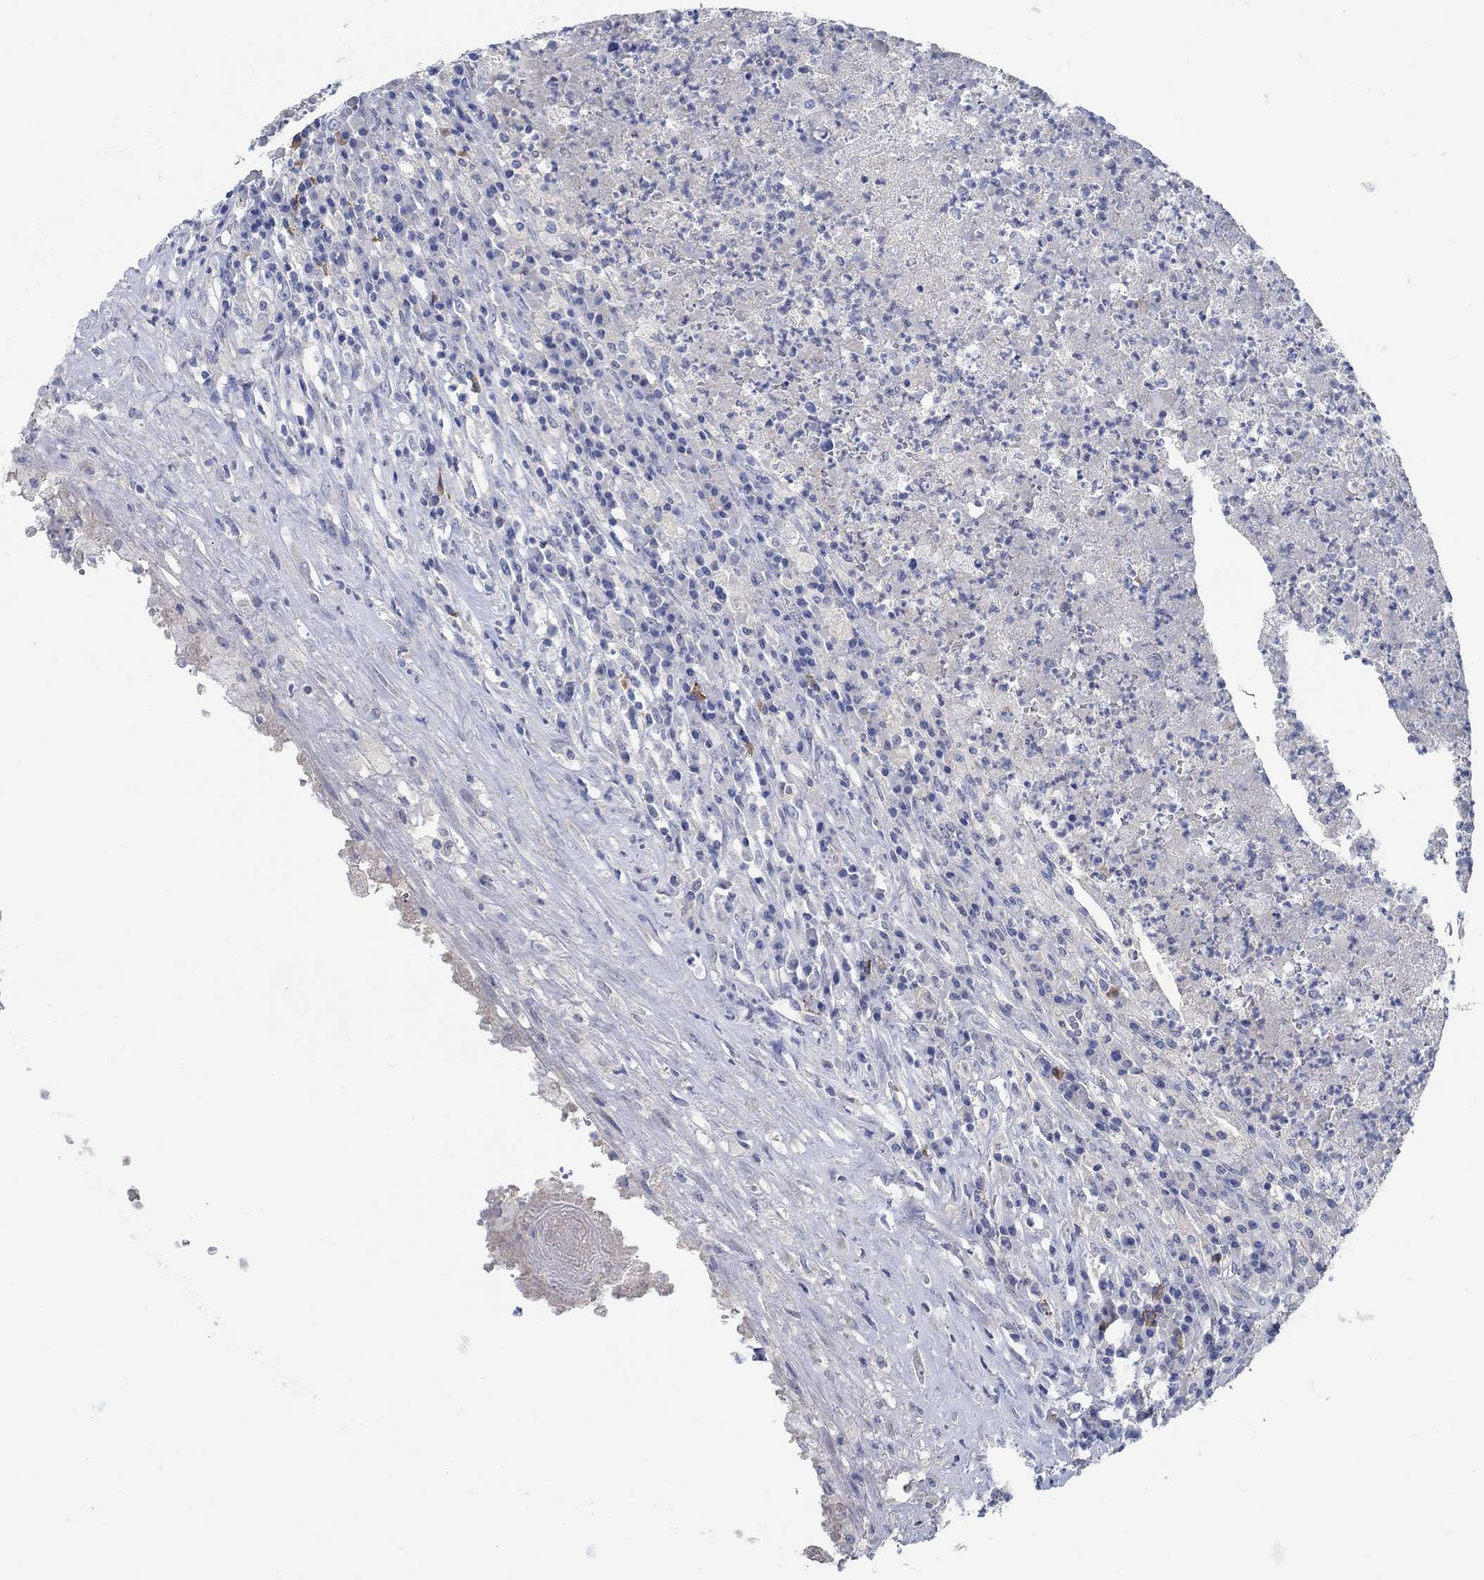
{"staining": {"intensity": "negative", "quantity": "none", "location": "none"}, "tissue": "testis cancer", "cell_type": "Tumor cells", "image_type": "cancer", "snomed": [{"axis": "morphology", "description": "Necrosis, NOS"}, {"axis": "morphology", "description": "Carcinoma, Embryonal, NOS"}, {"axis": "topography", "description": "Testis"}], "caption": "An immunohistochemistry histopathology image of testis cancer is shown. There is no staining in tumor cells of testis cancer.", "gene": "TEKT4", "patient": {"sex": "male", "age": 19}}